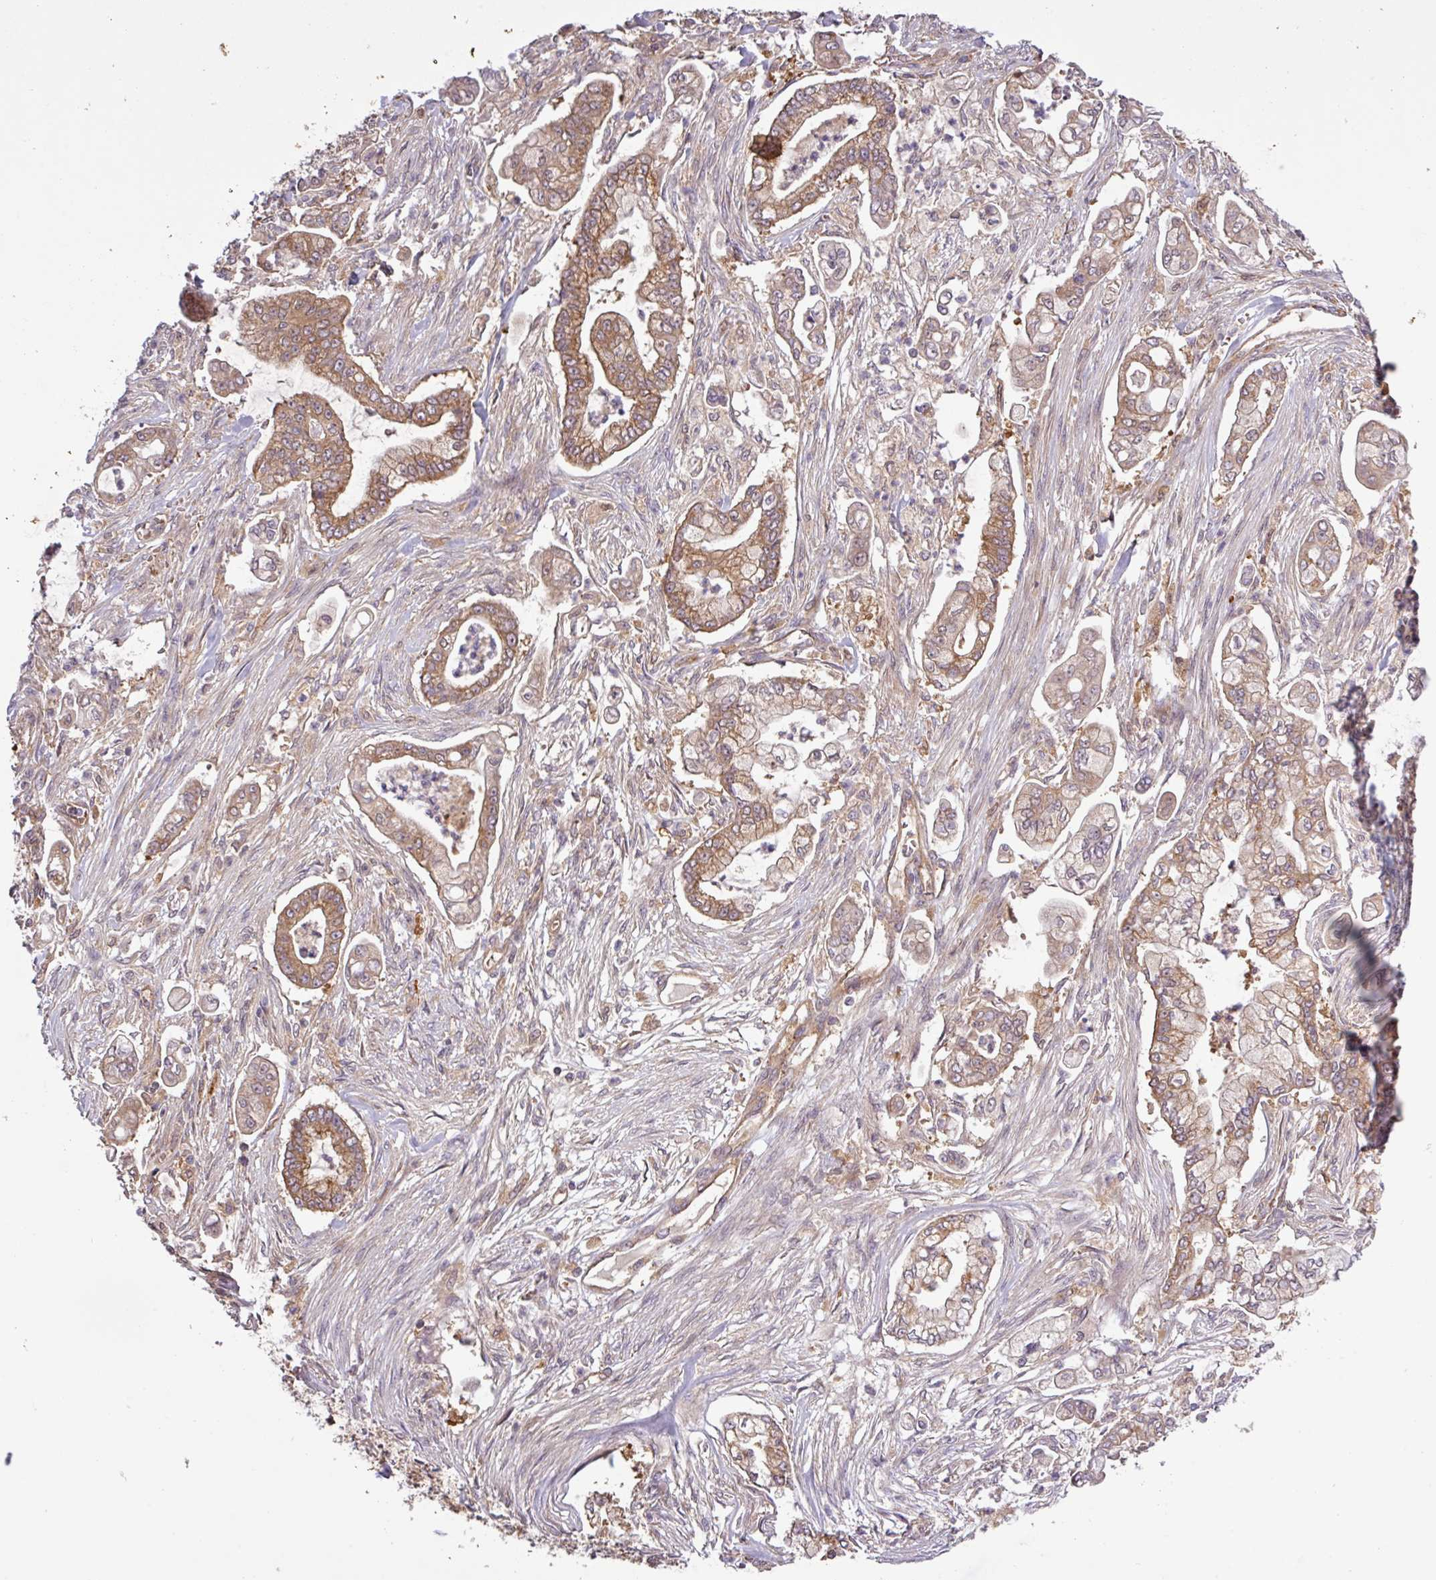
{"staining": {"intensity": "moderate", "quantity": ">75%", "location": "cytoplasmic/membranous"}, "tissue": "pancreatic cancer", "cell_type": "Tumor cells", "image_type": "cancer", "snomed": [{"axis": "morphology", "description": "Adenocarcinoma, NOS"}, {"axis": "topography", "description": "Pancreas"}], "caption": "DAB immunohistochemical staining of pancreatic cancer exhibits moderate cytoplasmic/membranous protein positivity in about >75% of tumor cells.", "gene": "SIRPB2", "patient": {"sex": "female", "age": 69}}